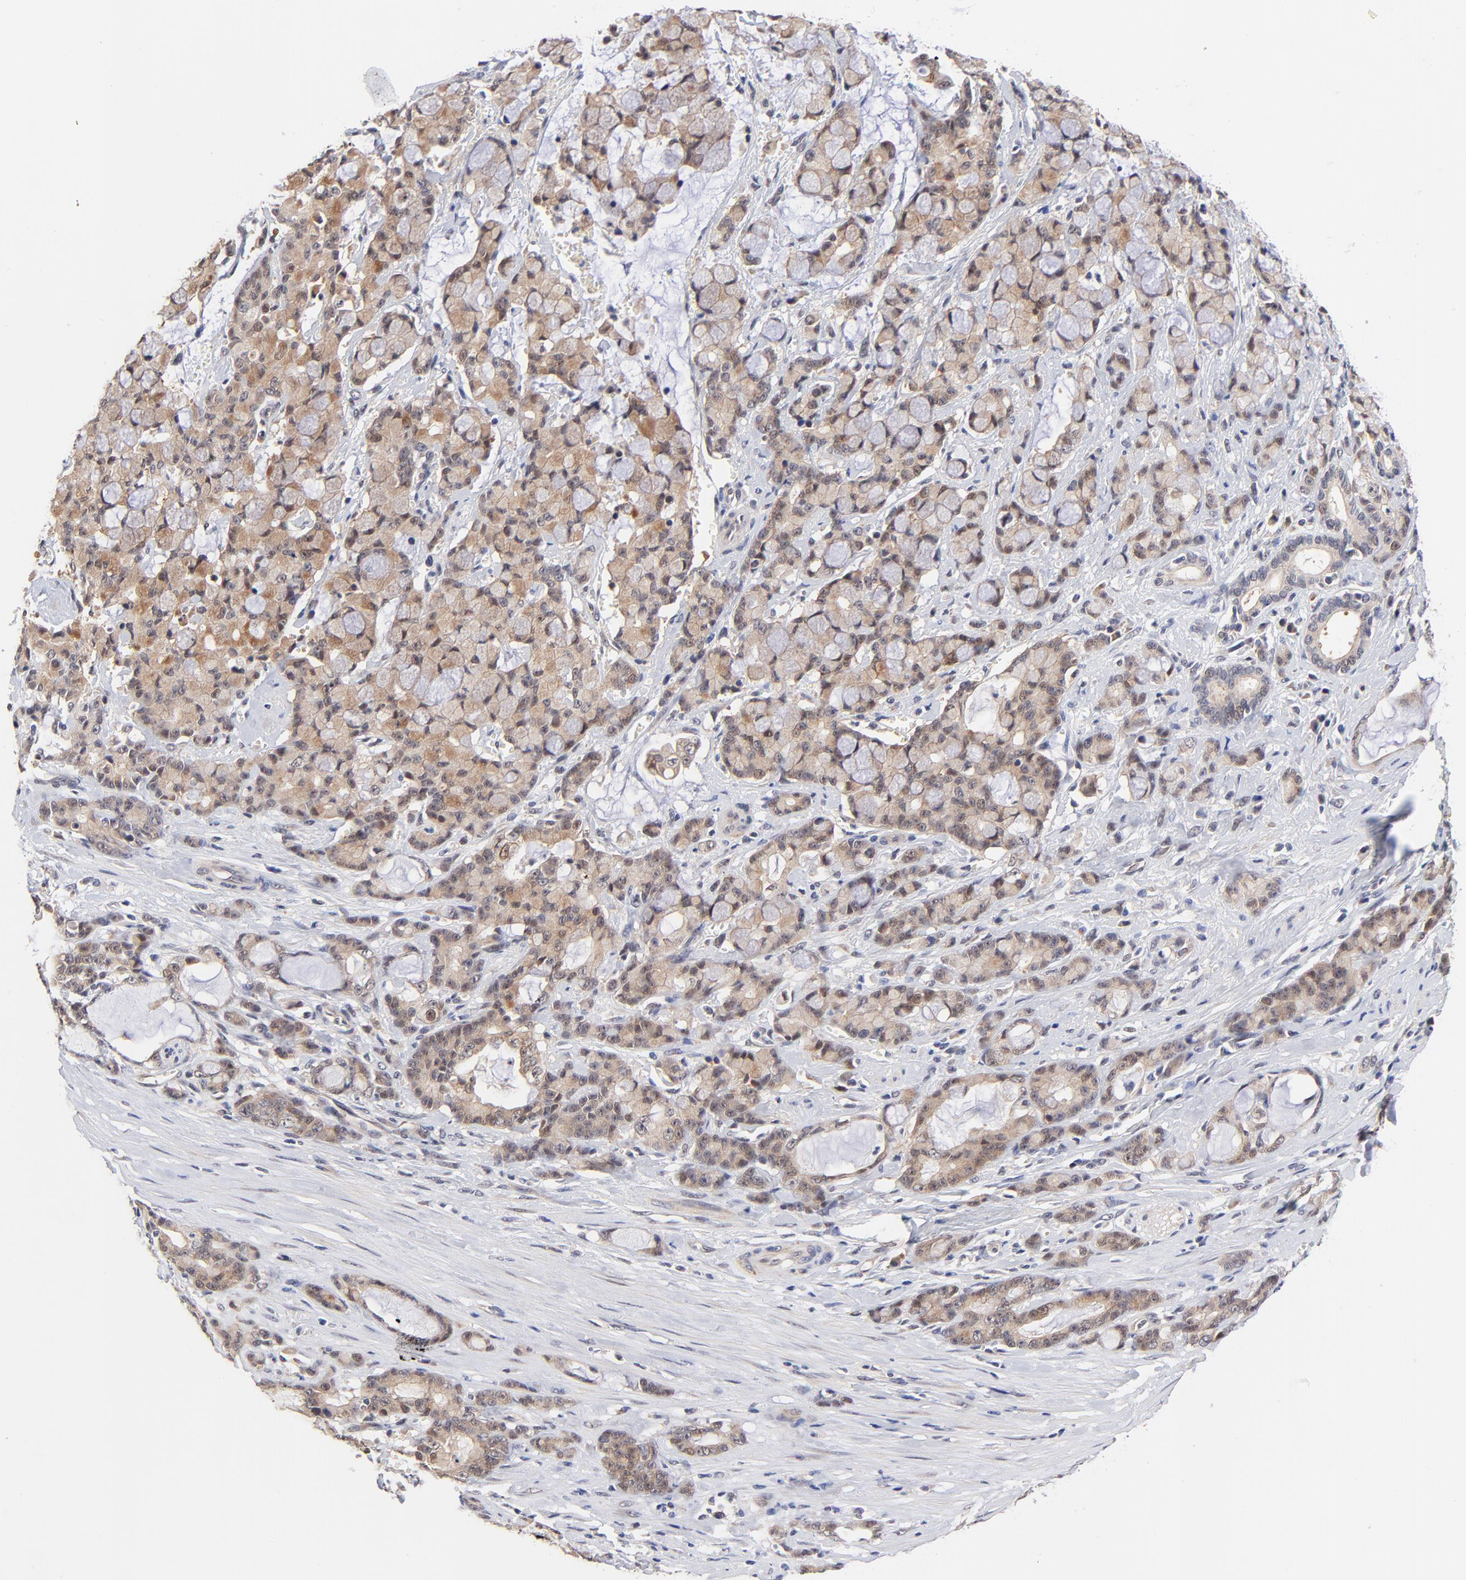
{"staining": {"intensity": "moderate", "quantity": ">75%", "location": "cytoplasmic/membranous,nuclear"}, "tissue": "pancreatic cancer", "cell_type": "Tumor cells", "image_type": "cancer", "snomed": [{"axis": "morphology", "description": "Adenocarcinoma, NOS"}, {"axis": "topography", "description": "Pancreas"}], "caption": "Pancreatic cancer (adenocarcinoma) stained for a protein (brown) shows moderate cytoplasmic/membranous and nuclear positive expression in about >75% of tumor cells.", "gene": "TXNL1", "patient": {"sex": "female", "age": 73}}